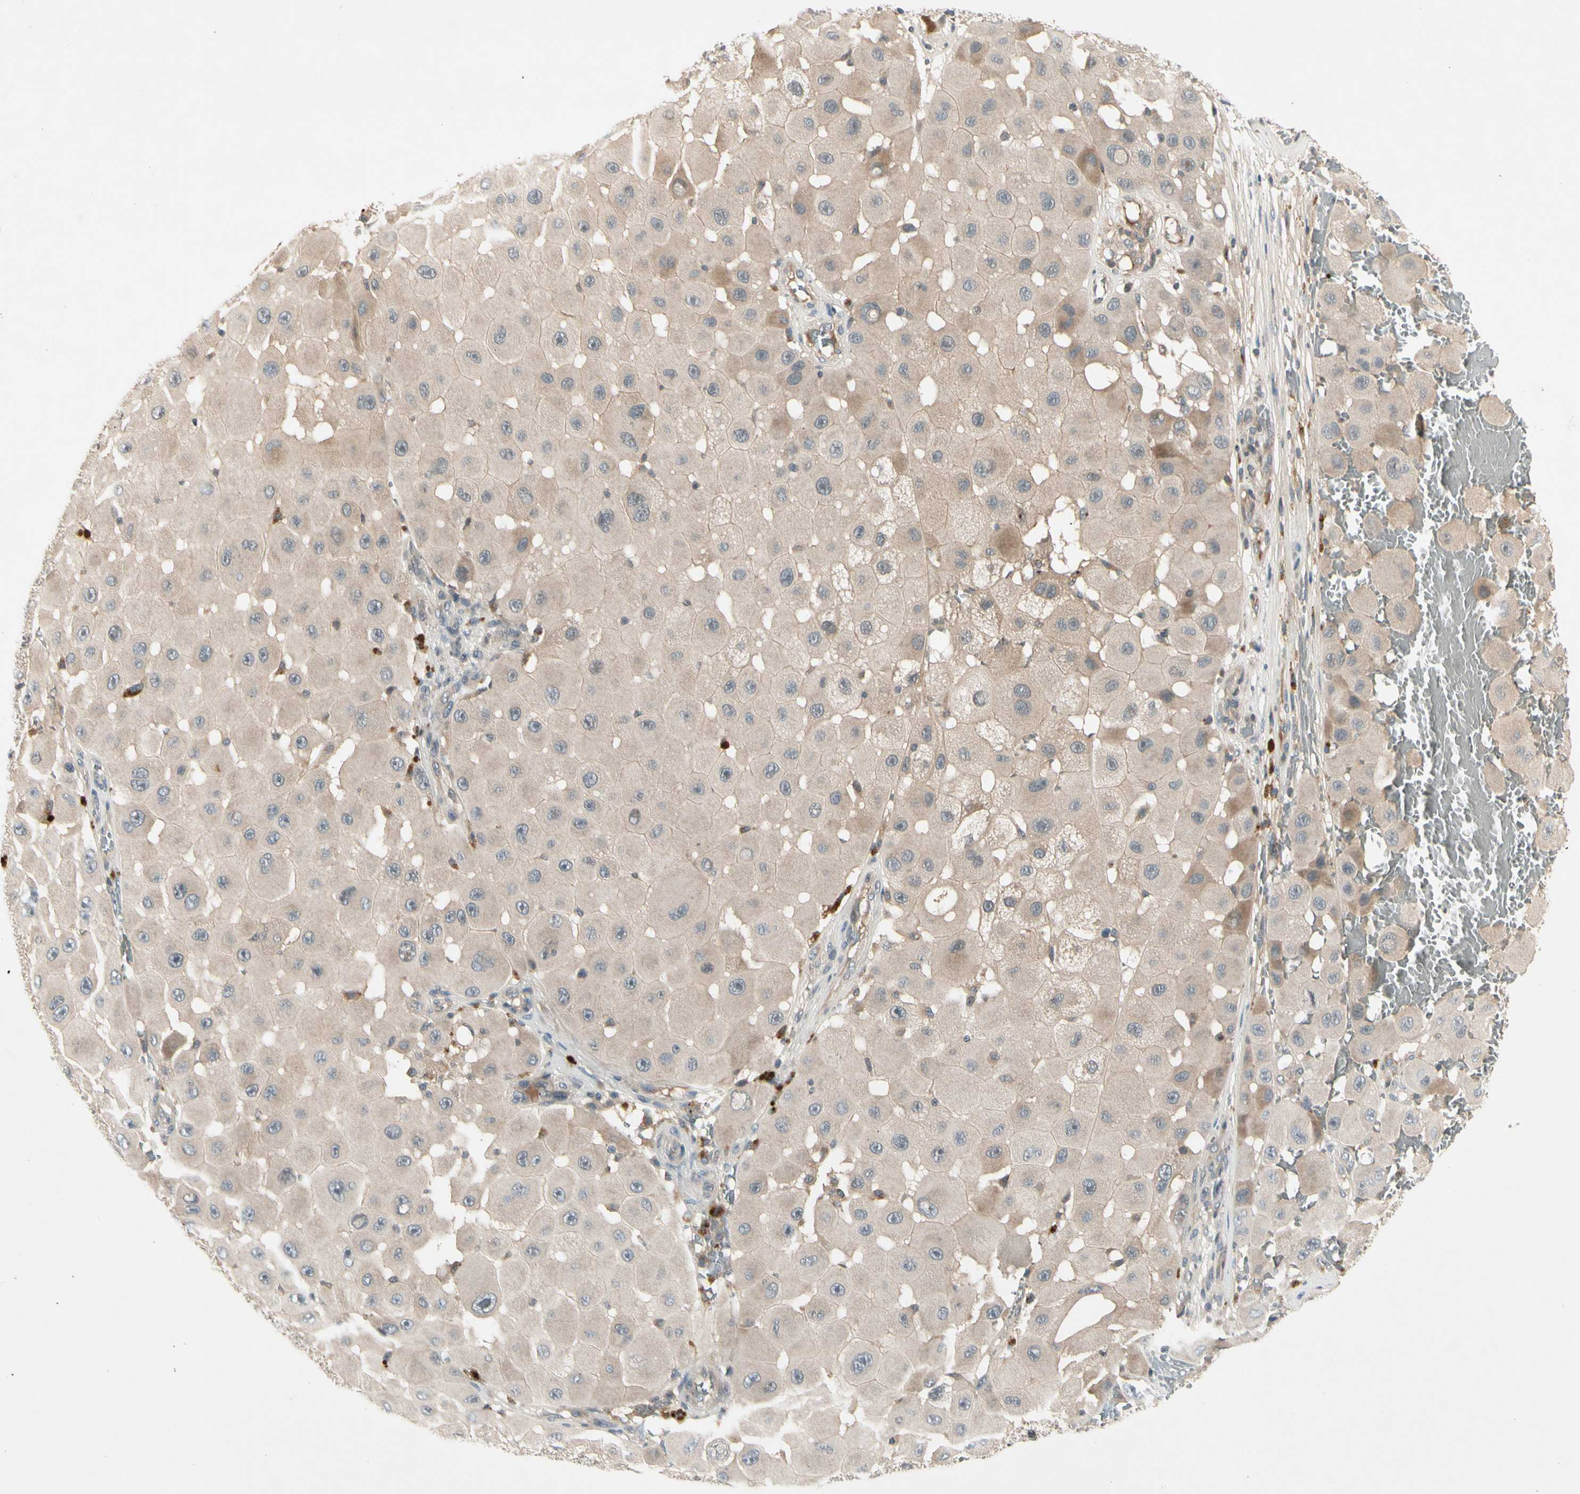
{"staining": {"intensity": "weak", "quantity": "25%-75%", "location": "cytoplasmic/membranous"}, "tissue": "melanoma", "cell_type": "Tumor cells", "image_type": "cancer", "snomed": [{"axis": "morphology", "description": "Malignant melanoma, NOS"}, {"axis": "topography", "description": "Skin"}], "caption": "Immunohistochemical staining of human melanoma demonstrates low levels of weak cytoplasmic/membranous protein expression in approximately 25%-75% of tumor cells.", "gene": "CCL4", "patient": {"sex": "female", "age": 81}}